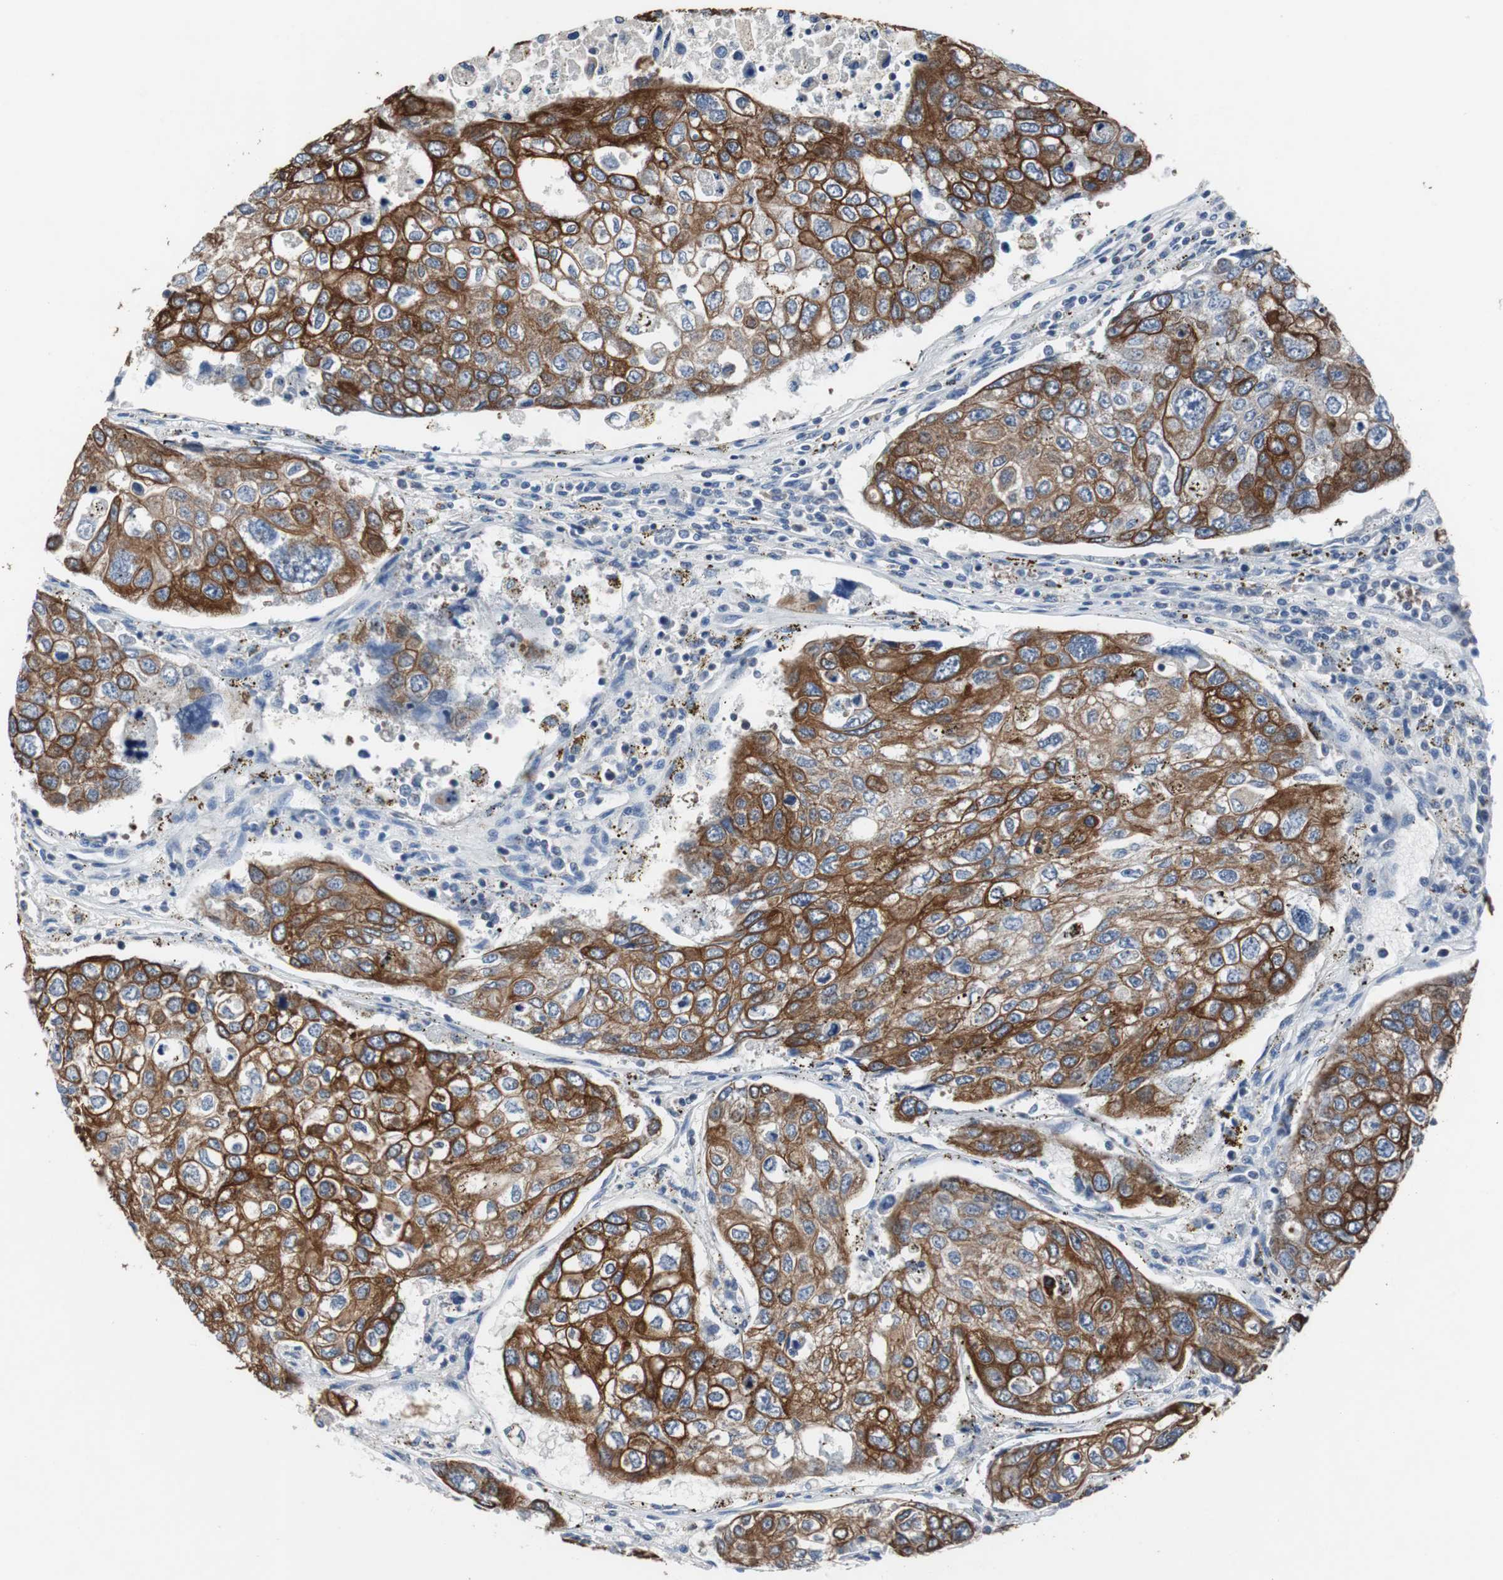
{"staining": {"intensity": "strong", "quantity": ">75%", "location": "cytoplasmic/membranous"}, "tissue": "urothelial cancer", "cell_type": "Tumor cells", "image_type": "cancer", "snomed": [{"axis": "morphology", "description": "Urothelial carcinoma, High grade"}, {"axis": "topography", "description": "Lymph node"}, {"axis": "topography", "description": "Urinary bladder"}], "caption": "DAB (3,3'-diaminobenzidine) immunohistochemical staining of human urothelial carcinoma (high-grade) exhibits strong cytoplasmic/membranous protein positivity in about >75% of tumor cells.", "gene": "USP10", "patient": {"sex": "male", "age": 51}}